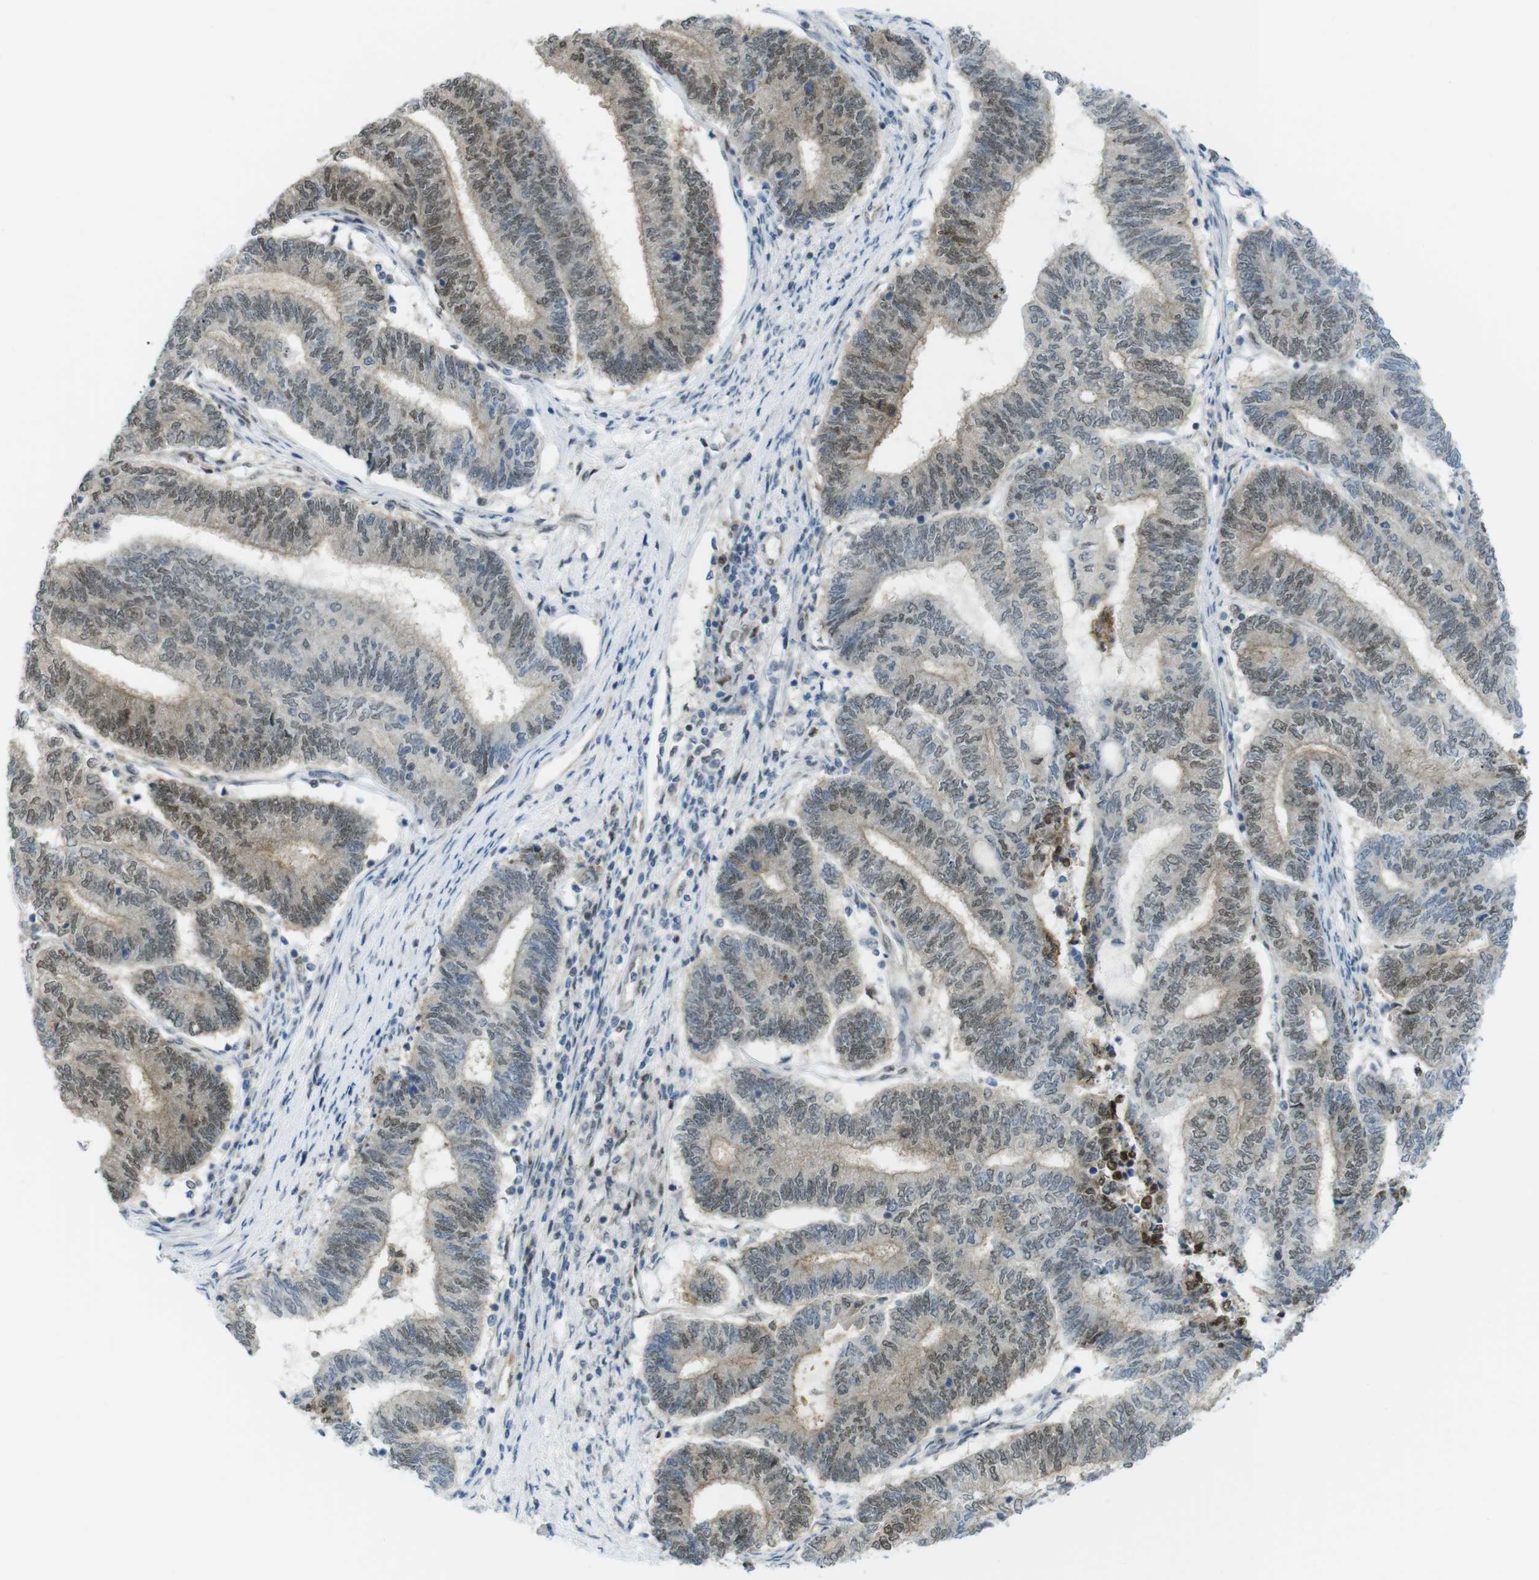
{"staining": {"intensity": "moderate", "quantity": "25%-75%", "location": "nuclear"}, "tissue": "endometrial cancer", "cell_type": "Tumor cells", "image_type": "cancer", "snomed": [{"axis": "morphology", "description": "Adenocarcinoma, NOS"}, {"axis": "topography", "description": "Uterus"}, {"axis": "topography", "description": "Endometrium"}], "caption": "Endometrial adenocarcinoma tissue reveals moderate nuclear expression in about 25%-75% of tumor cells Nuclei are stained in blue.", "gene": "UBB", "patient": {"sex": "female", "age": 70}}